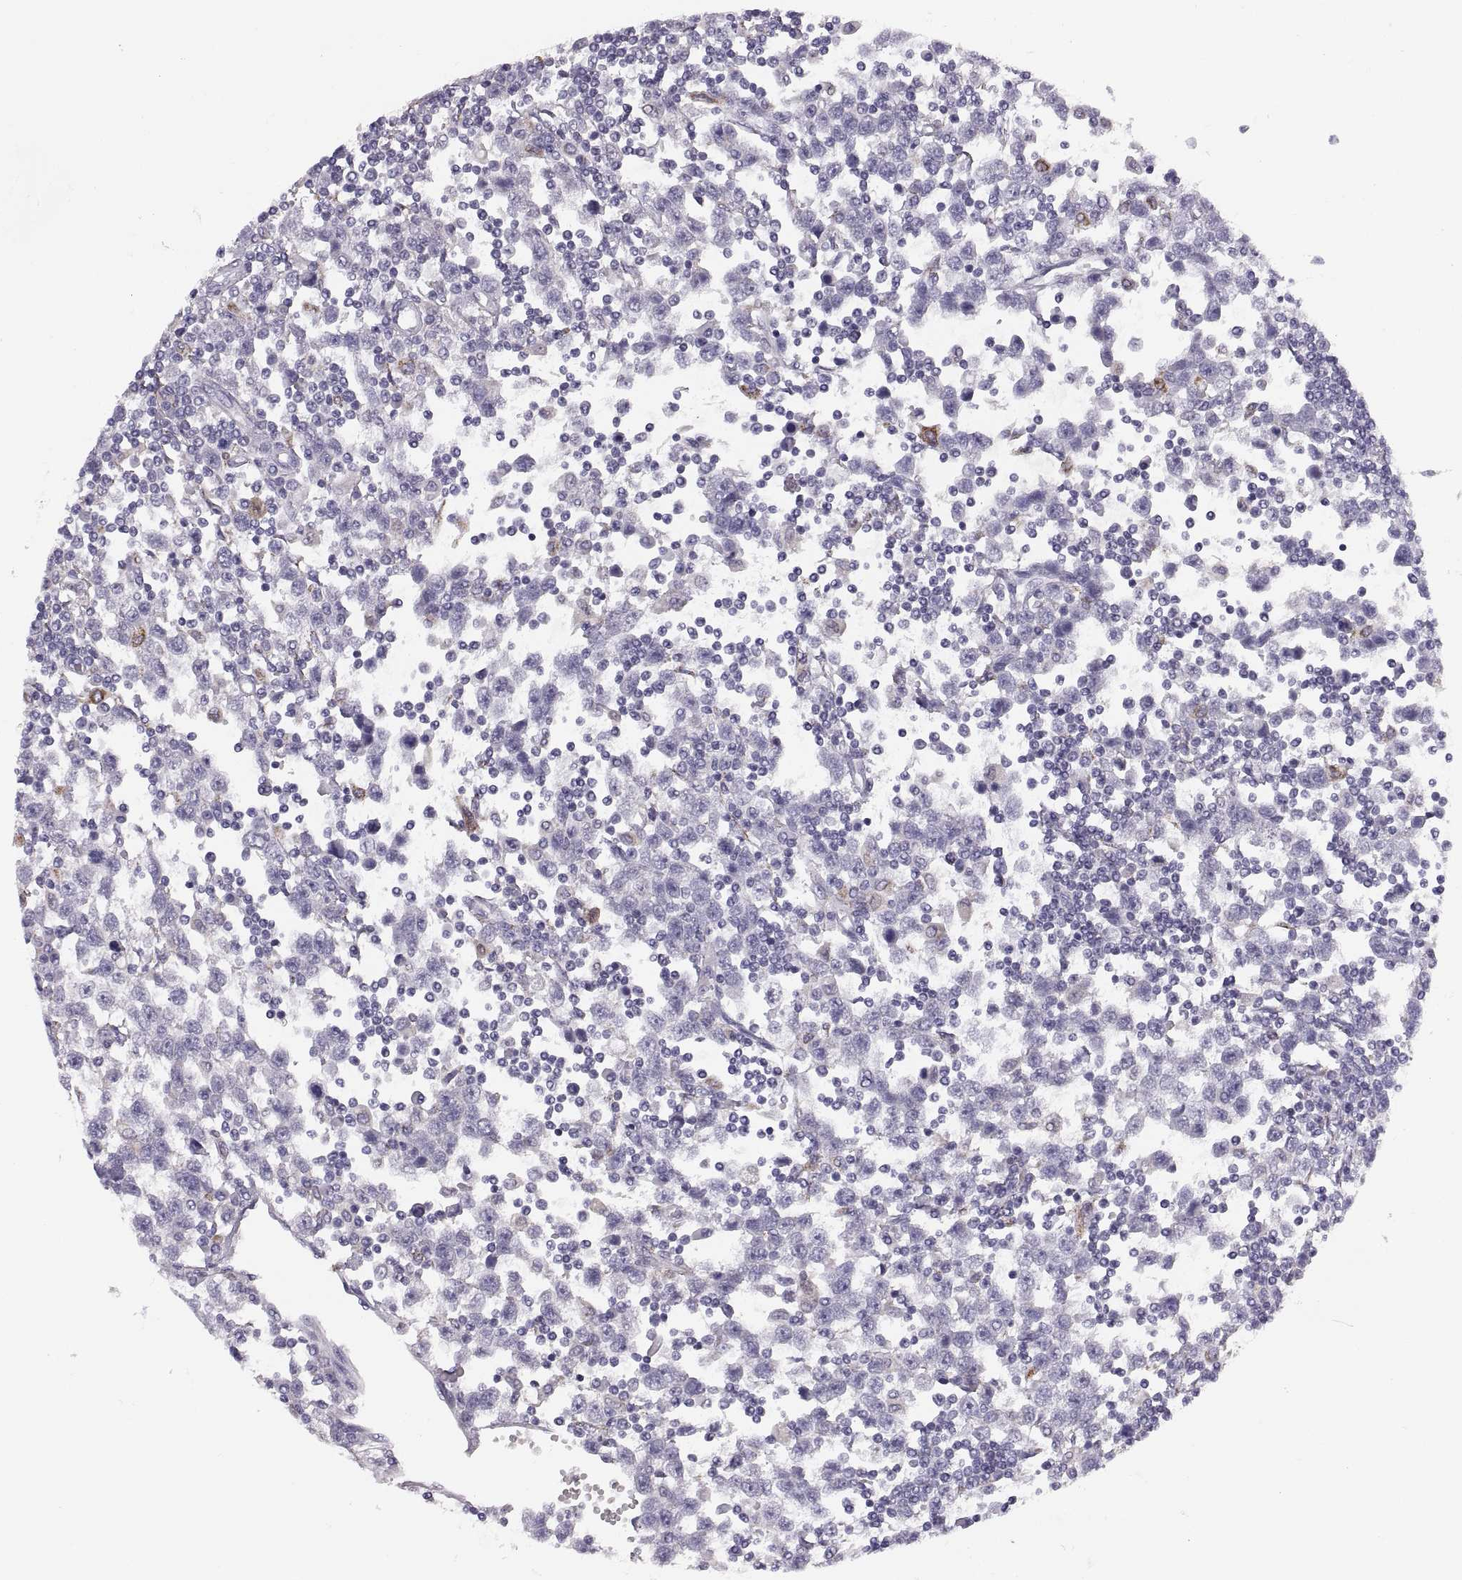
{"staining": {"intensity": "negative", "quantity": "none", "location": "none"}, "tissue": "testis cancer", "cell_type": "Tumor cells", "image_type": "cancer", "snomed": [{"axis": "morphology", "description": "Seminoma, NOS"}, {"axis": "topography", "description": "Testis"}], "caption": "Immunohistochemical staining of human testis cancer (seminoma) reveals no significant staining in tumor cells. (DAB (3,3'-diaminobenzidine) immunohistochemistry (IHC) visualized using brightfield microscopy, high magnification).", "gene": "COL9A3", "patient": {"sex": "male", "age": 34}}